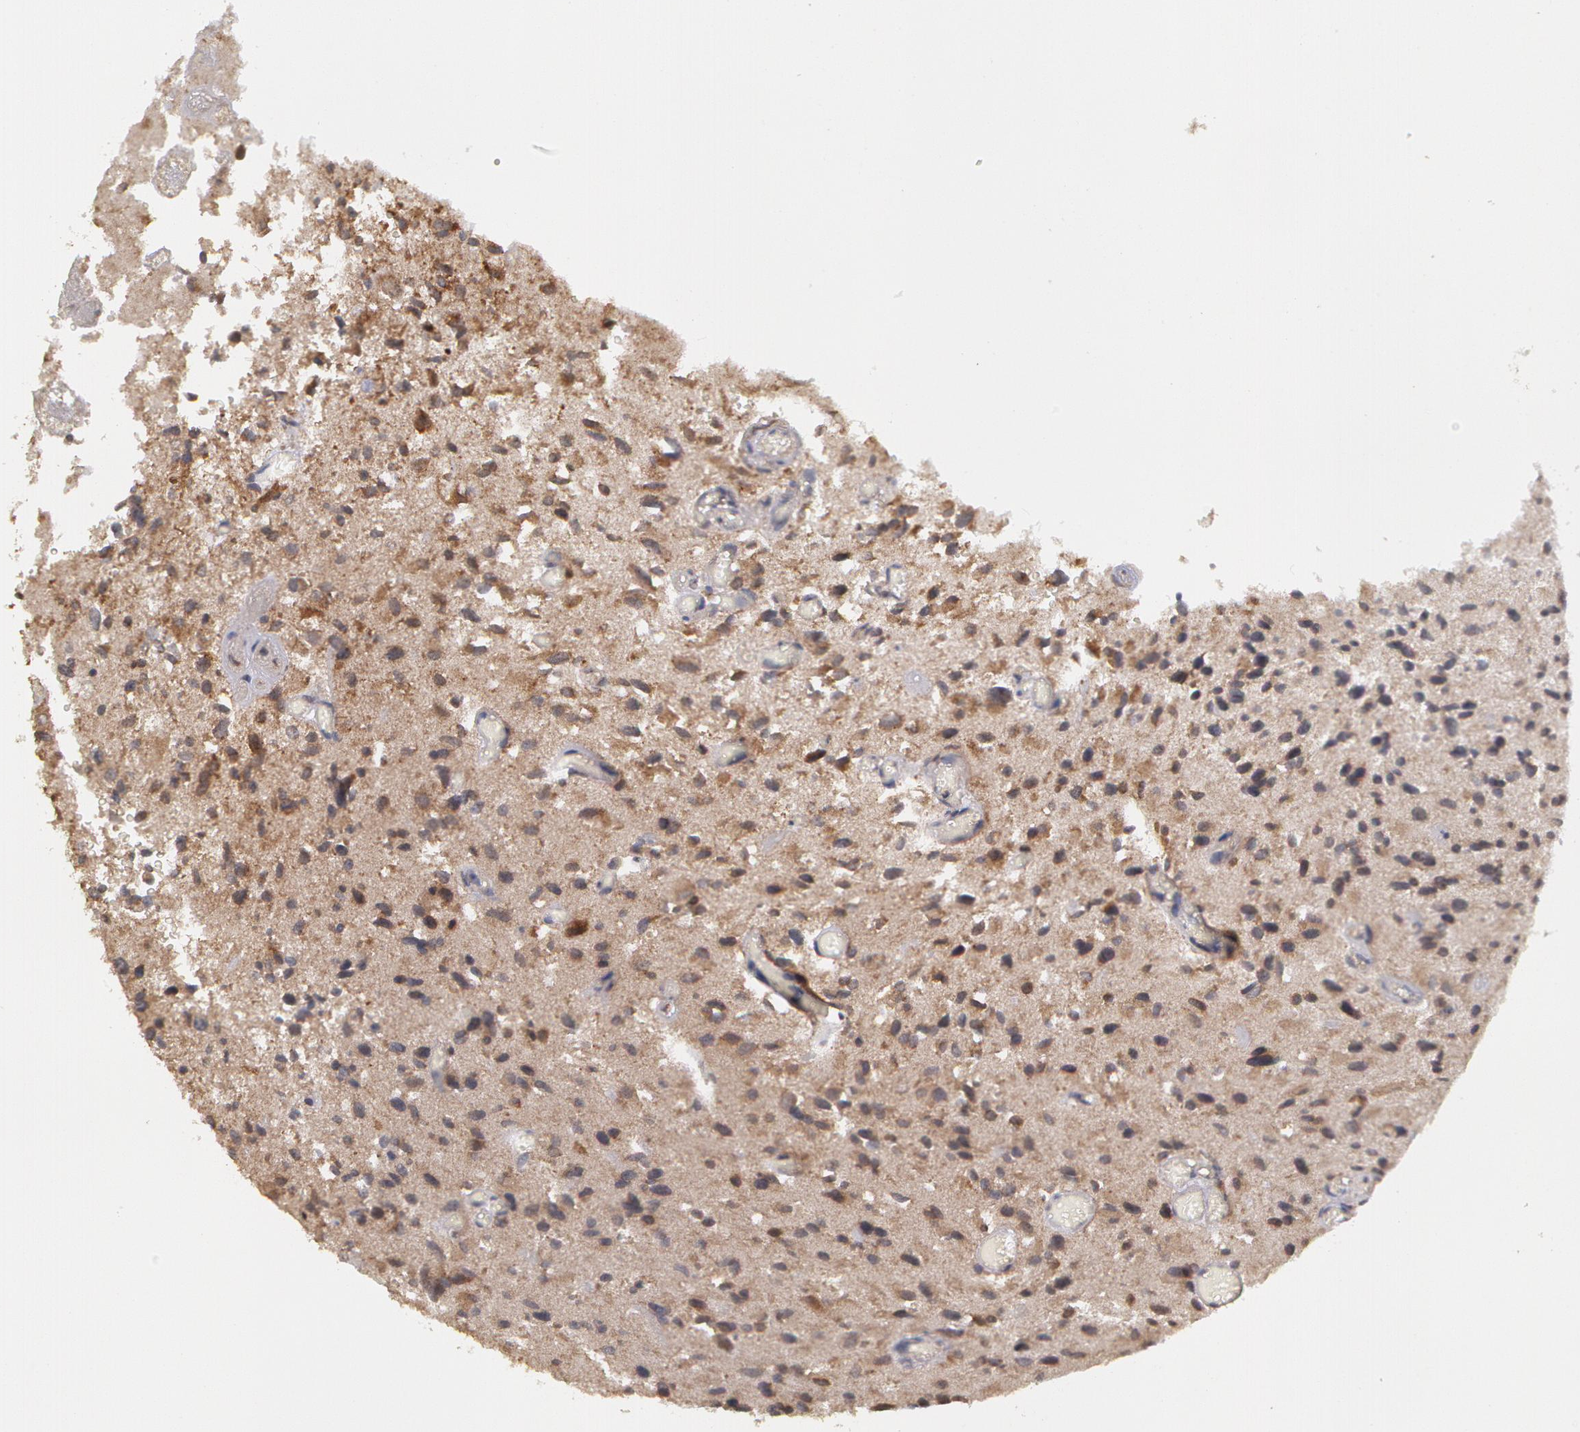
{"staining": {"intensity": "moderate", "quantity": ">75%", "location": "cytoplasmic/membranous"}, "tissue": "glioma", "cell_type": "Tumor cells", "image_type": "cancer", "snomed": [{"axis": "morphology", "description": "Glioma, malignant, High grade"}, {"axis": "topography", "description": "Brain"}], "caption": "Protein positivity by IHC demonstrates moderate cytoplasmic/membranous positivity in approximately >75% of tumor cells in glioma.", "gene": "GLIS1", "patient": {"sex": "male", "age": 69}}